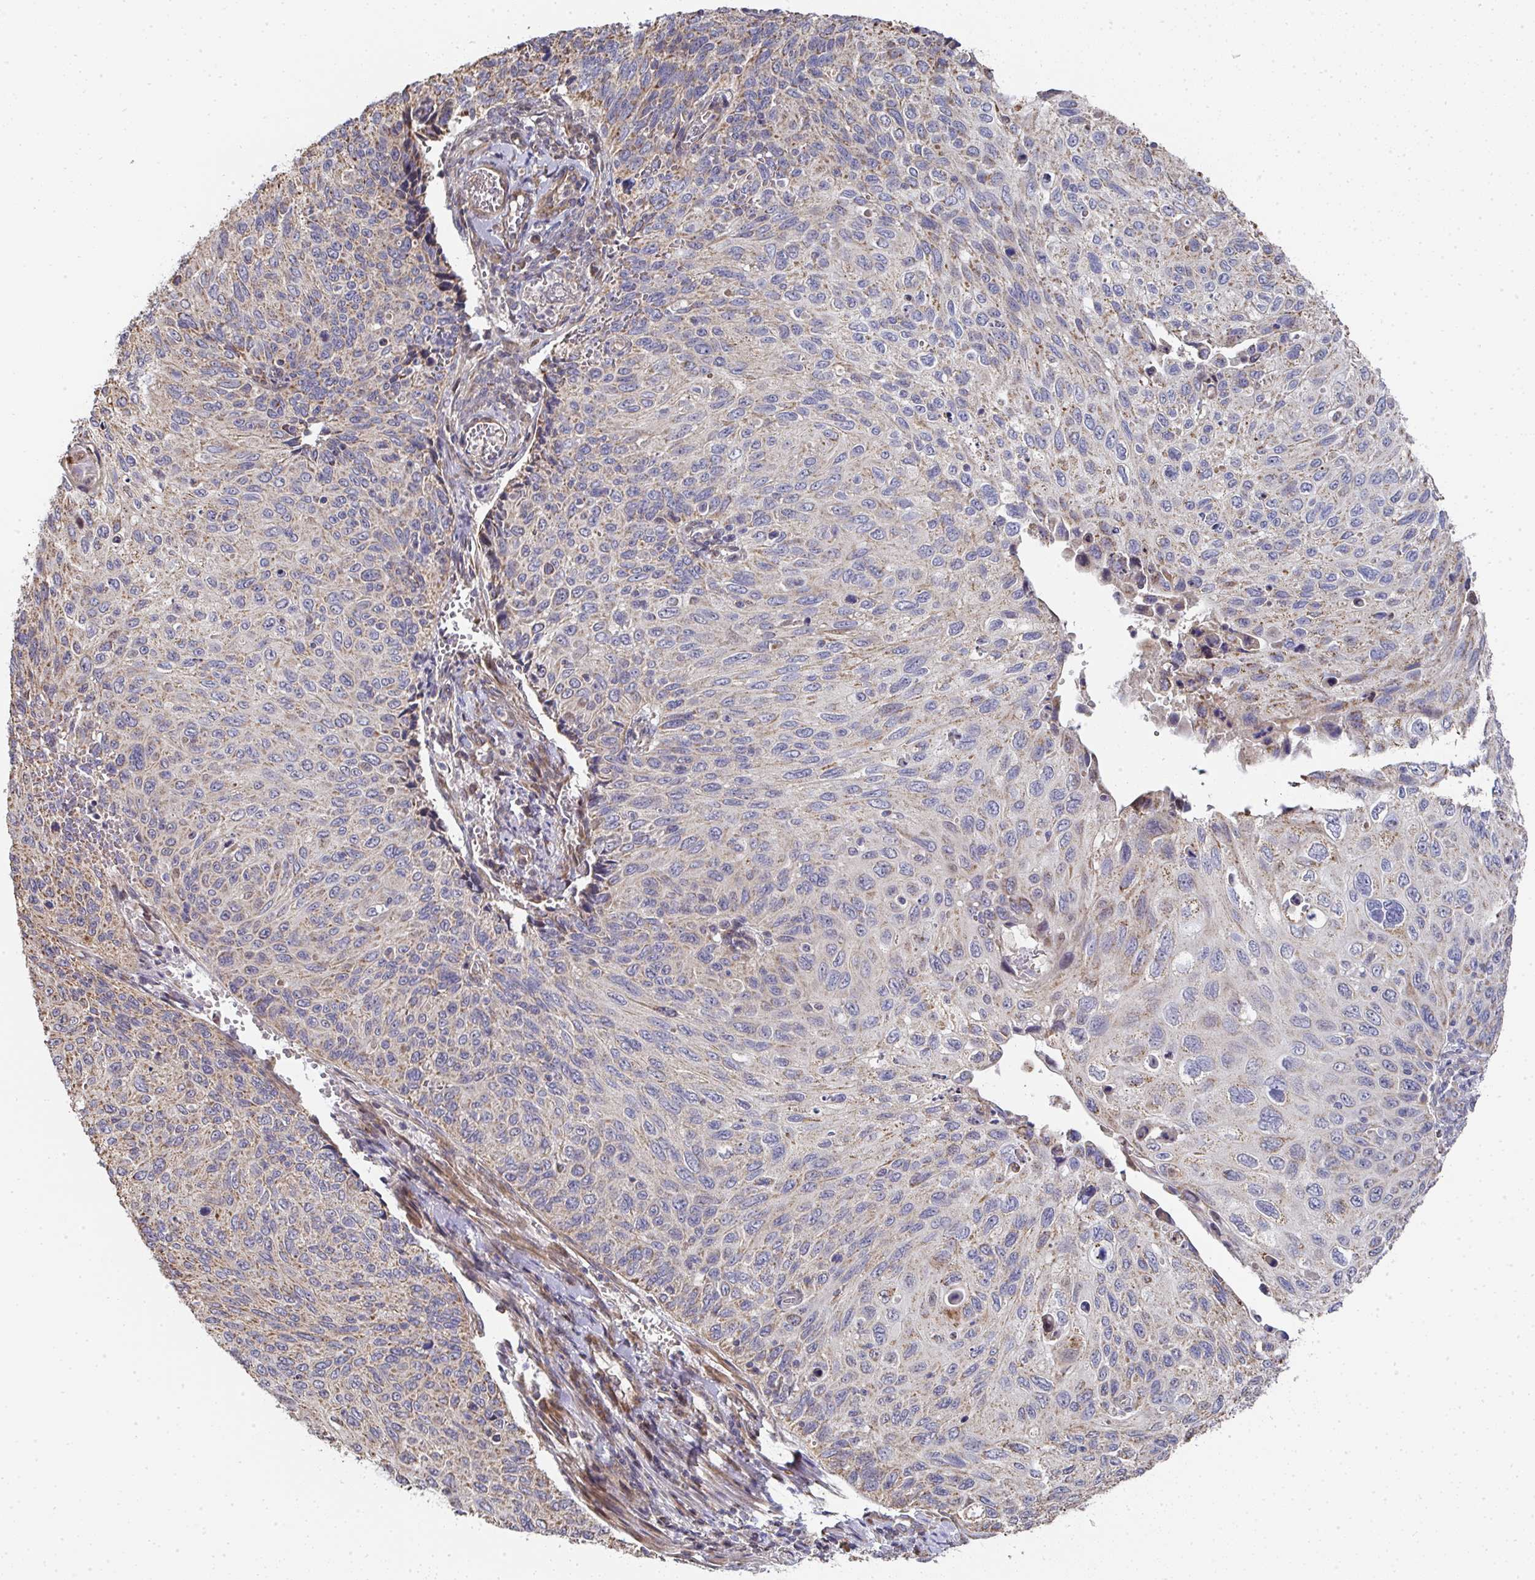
{"staining": {"intensity": "weak", "quantity": "25%-75%", "location": "cytoplasmic/membranous"}, "tissue": "cervical cancer", "cell_type": "Tumor cells", "image_type": "cancer", "snomed": [{"axis": "morphology", "description": "Squamous cell carcinoma, NOS"}, {"axis": "topography", "description": "Cervix"}], "caption": "Tumor cells exhibit low levels of weak cytoplasmic/membranous expression in about 25%-75% of cells in cervical squamous cell carcinoma.", "gene": "AGTPBP1", "patient": {"sex": "female", "age": 70}}